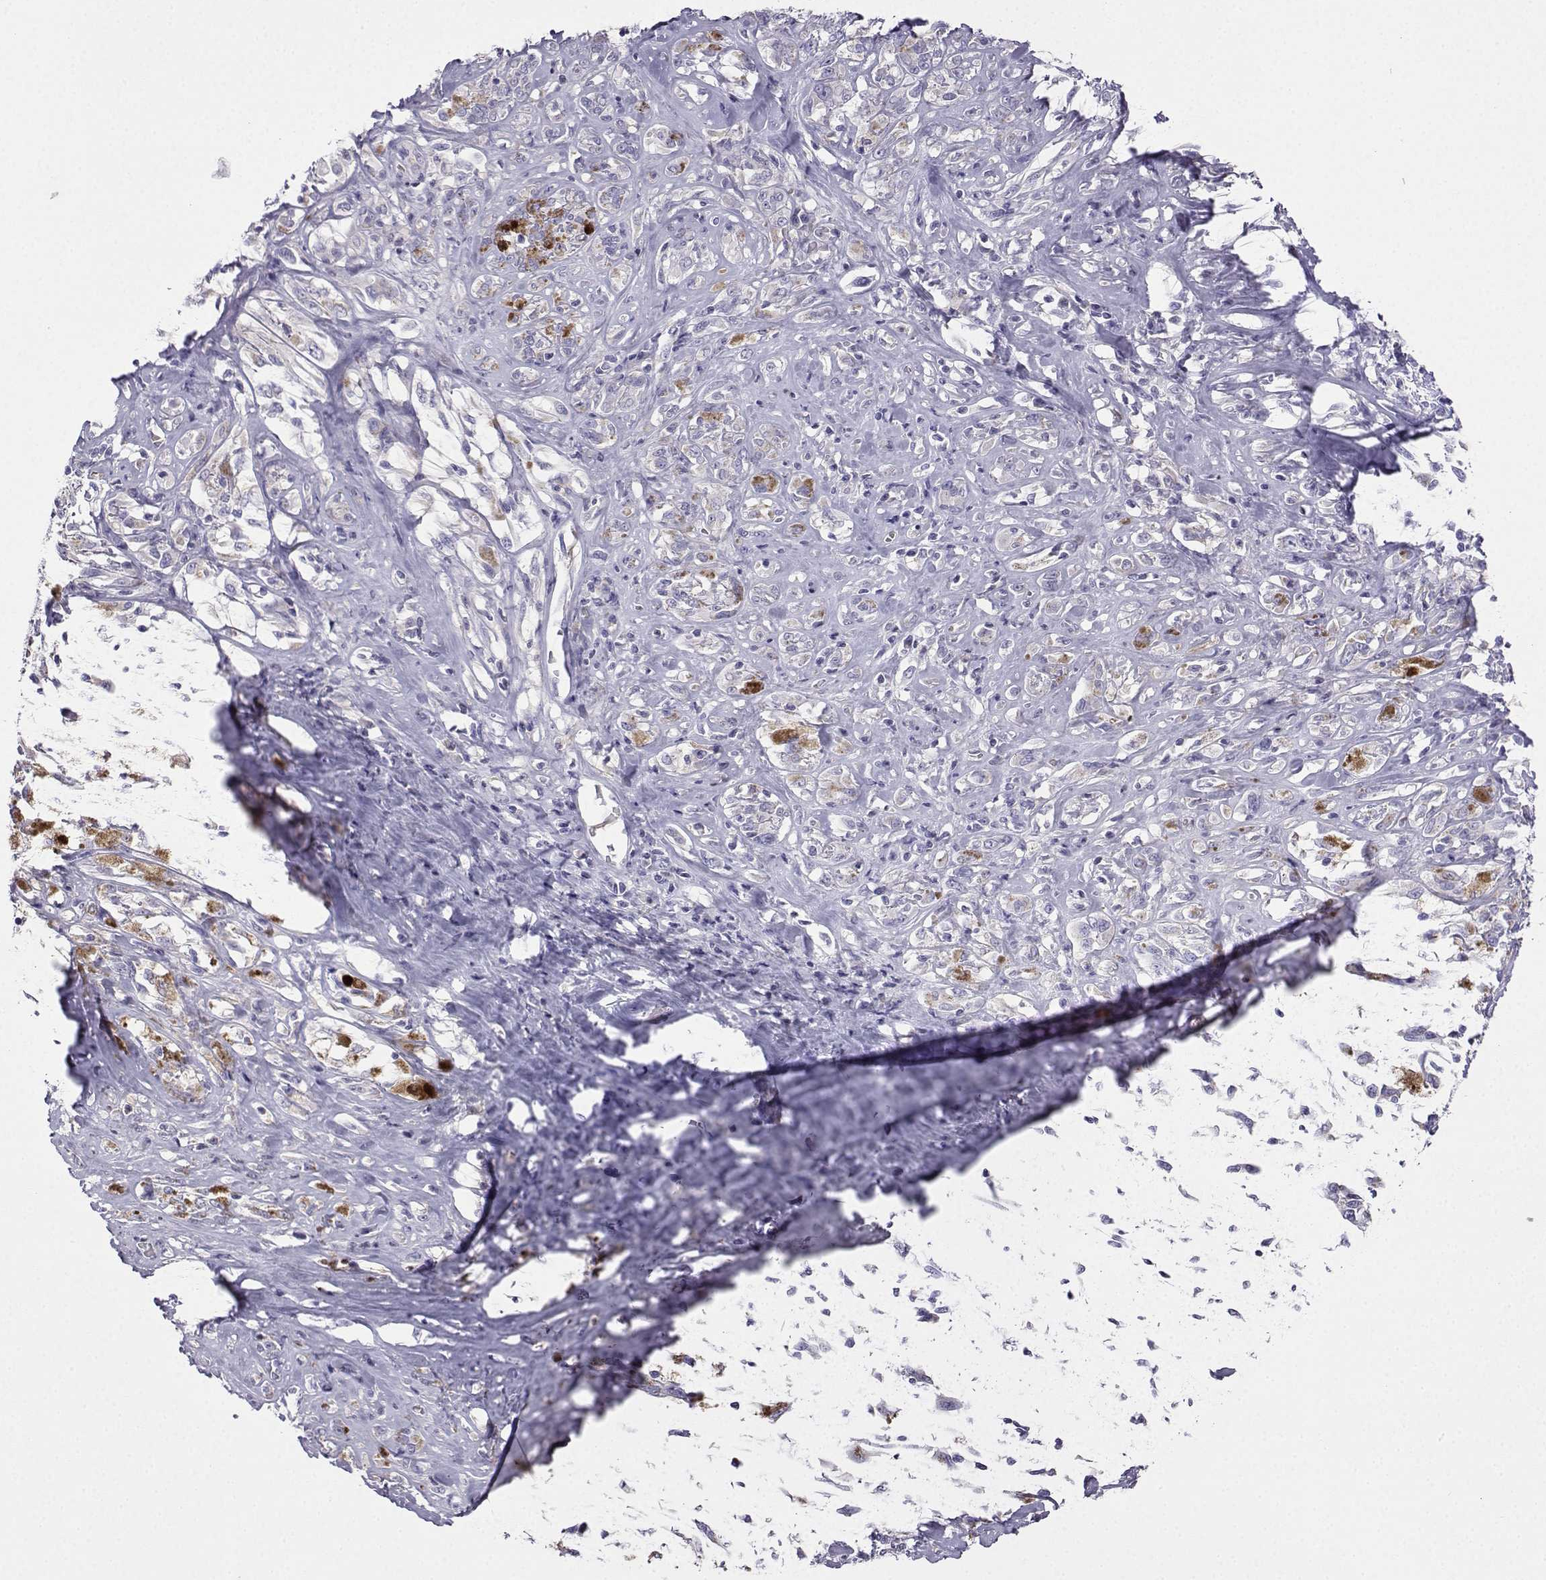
{"staining": {"intensity": "negative", "quantity": "none", "location": "none"}, "tissue": "melanoma", "cell_type": "Tumor cells", "image_type": "cancer", "snomed": [{"axis": "morphology", "description": "Malignant melanoma, NOS"}, {"axis": "topography", "description": "Skin"}], "caption": "Photomicrograph shows no protein expression in tumor cells of melanoma tissue.", "gene": "LINGO1", "patient": {"sex": "female", "age": 91}}